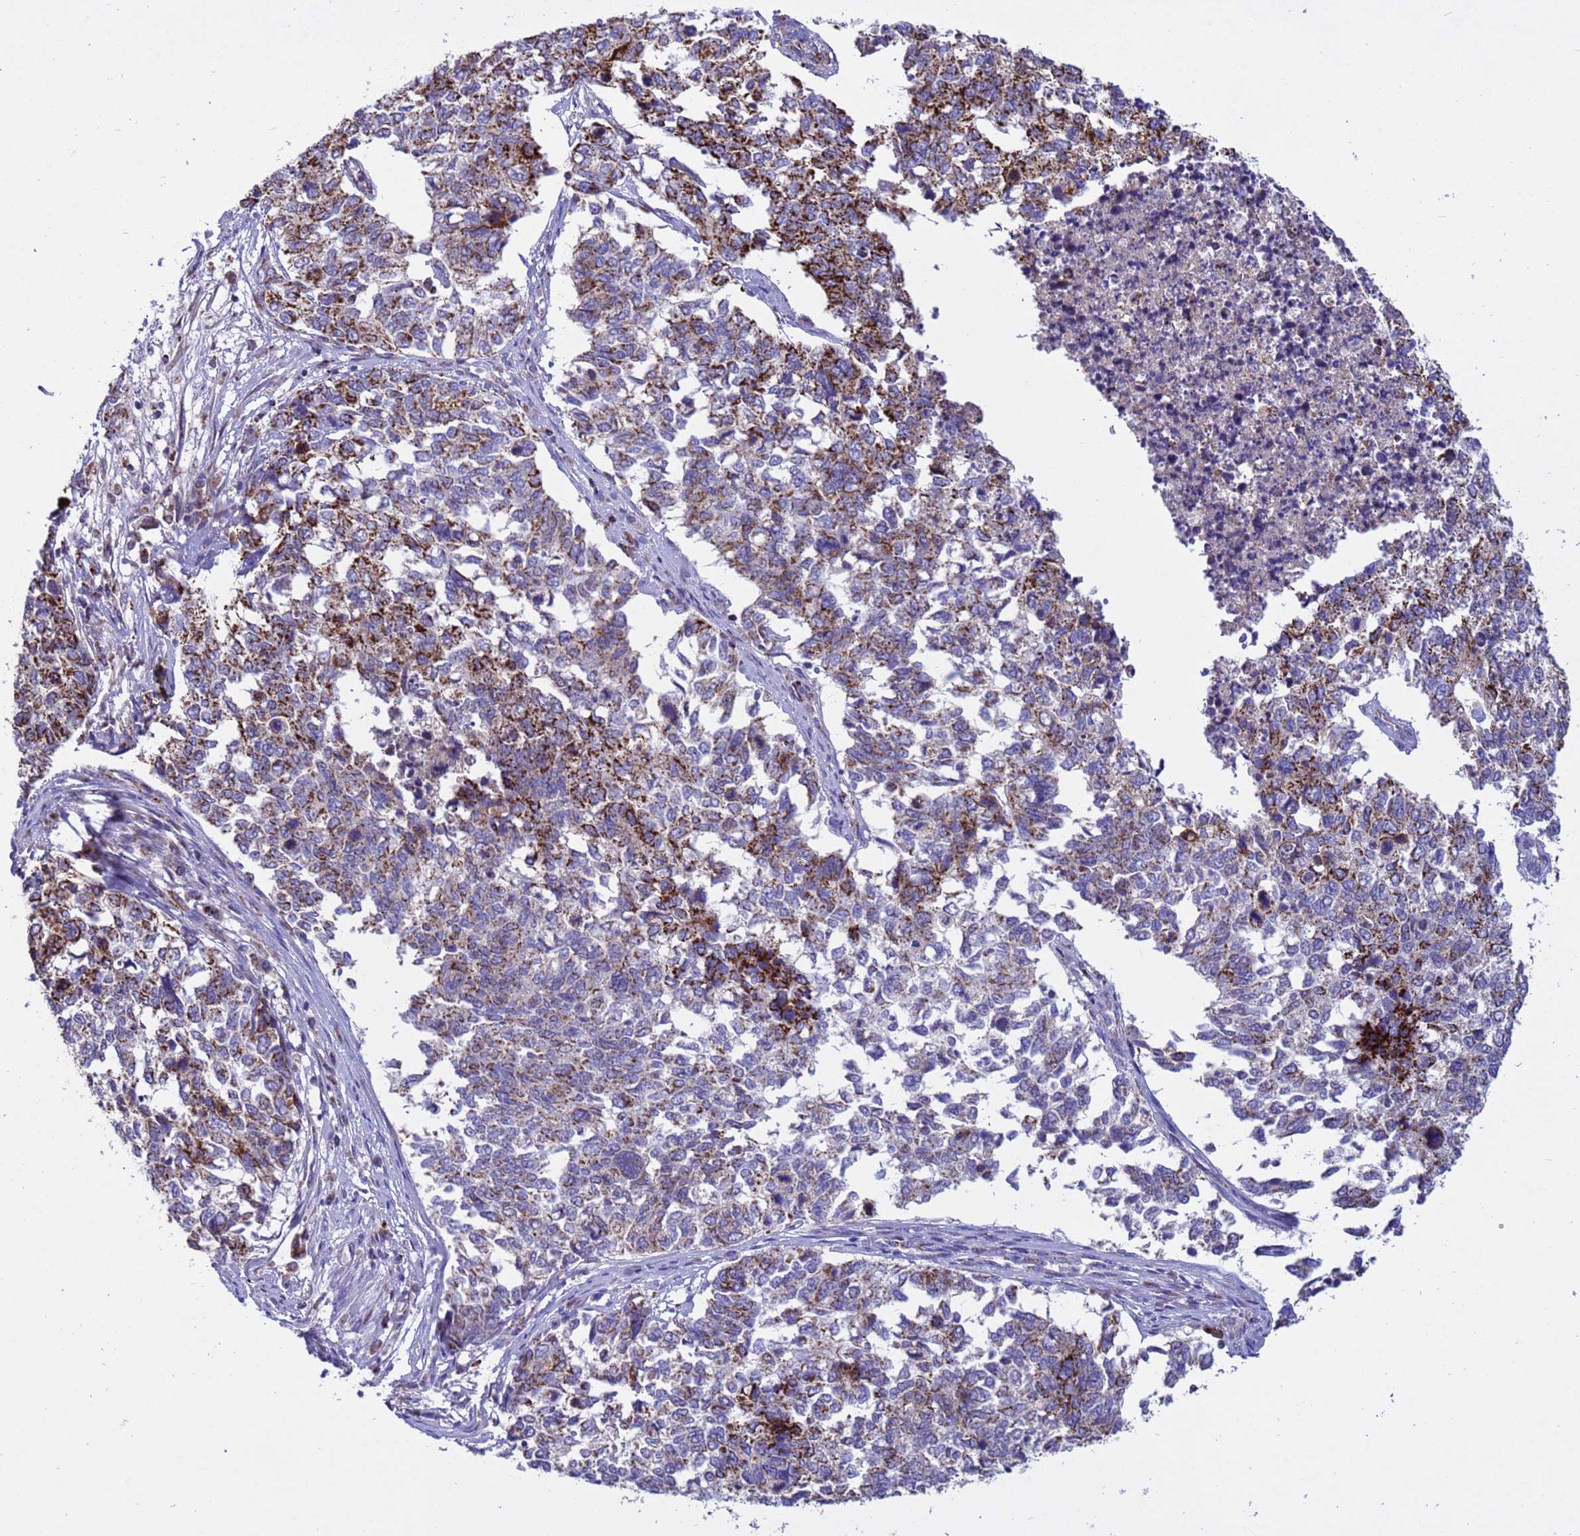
{"staining": {"intensity": "strong", "quantity": "25%-75%", "location": "cytoplasmic/membranous"}, "tissue": "cervical cancer", "cell_type": "Tumor cells", "image_type": "cancer", "snomed": [{"axis": "morphology", "description": "Squamous cell carcinoma, NOS"}, {"axis": "topography", "description": "Cervix"}], "caption": "Immunohistochemical staining of human squamous cell carcinoma (cervical) demonstrates strong cytoplasmic/membranous protein positivity in about 25%-75% of tumor cells.", "gene": "TUBGCP3", "patient": {"sex": "female", "age": 63}}